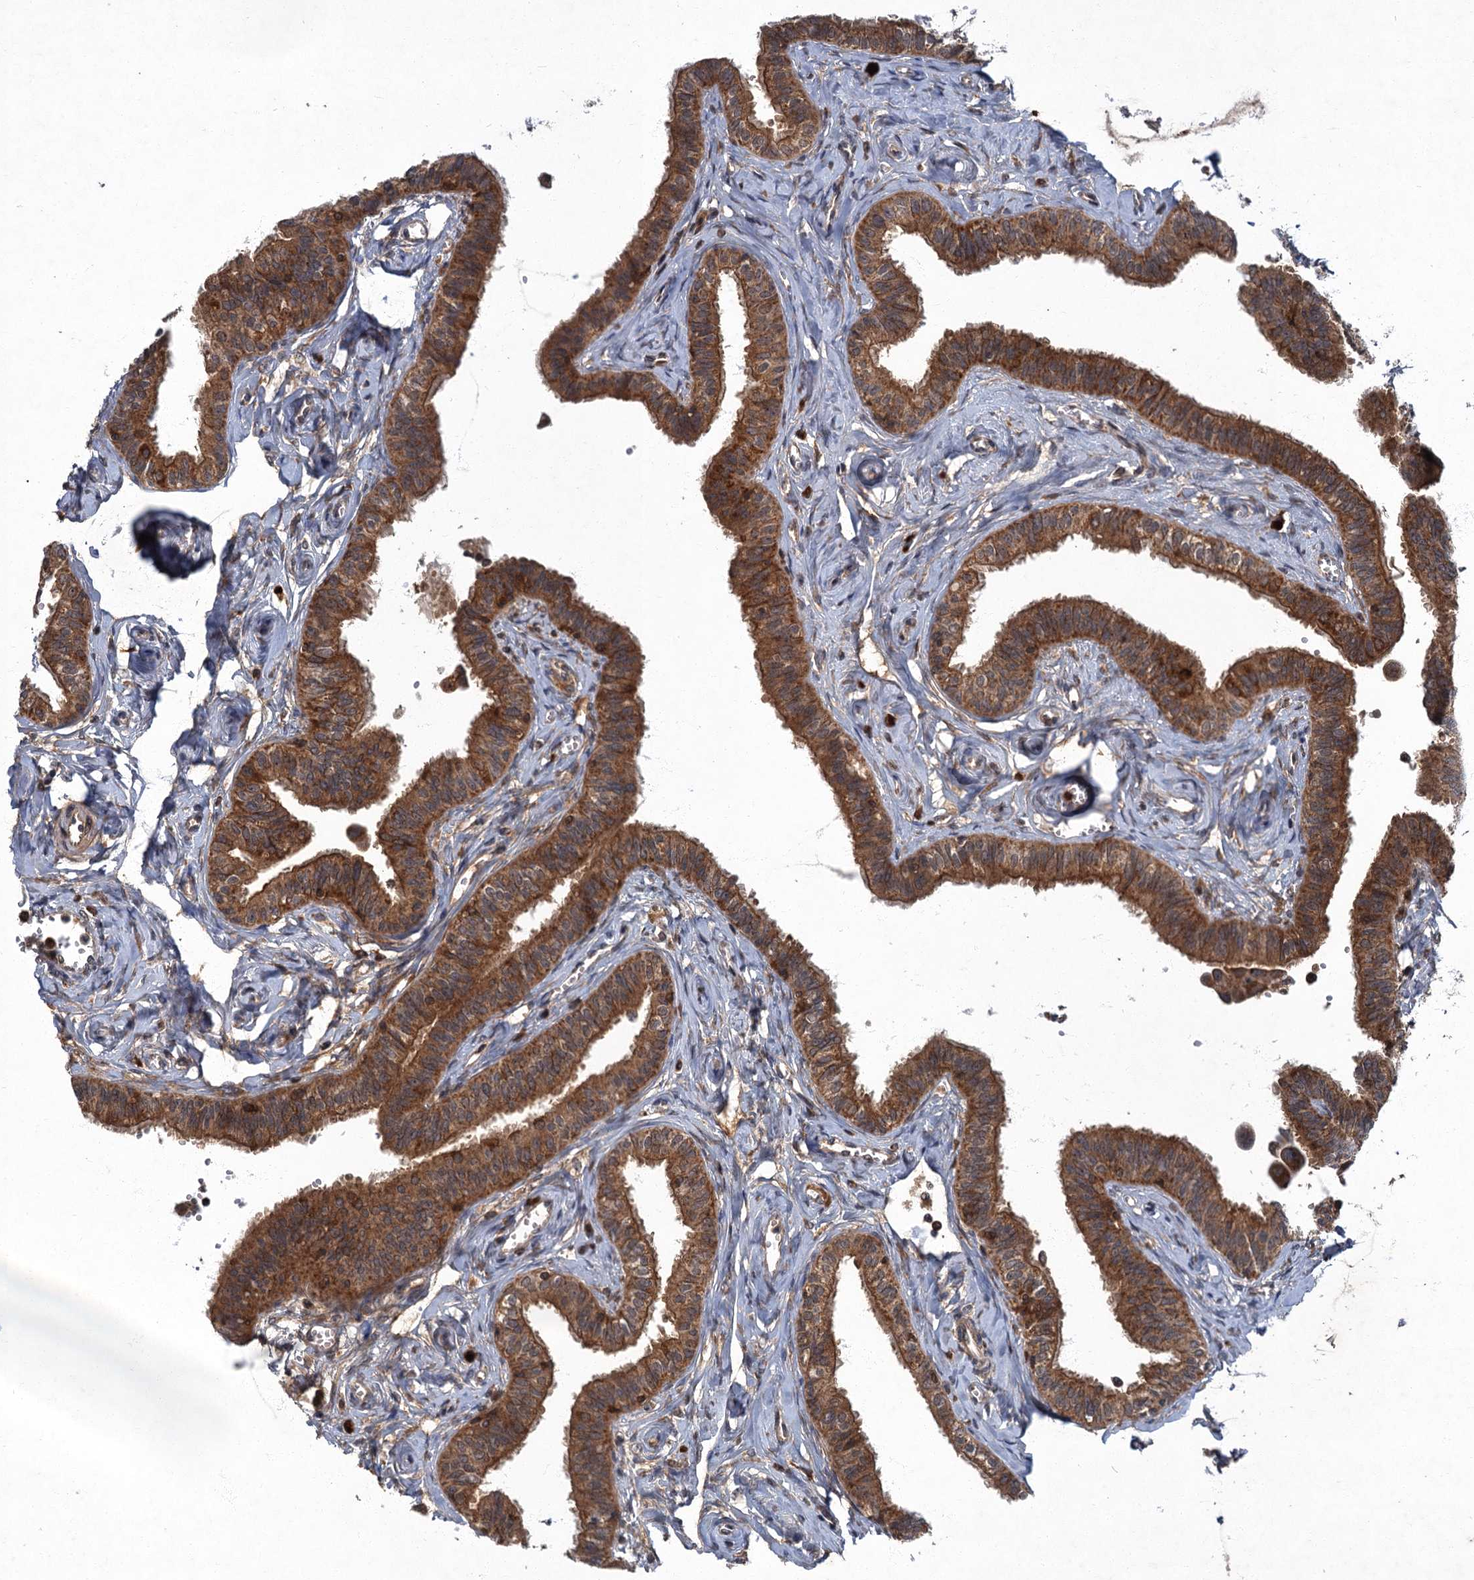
{"staining": {"intensity": "strong", "quantity": ">75%", "location": "cytoplasmic/membranous"}, "tissue": "fallopian tube", "cell_type": "Glandular cells", "image_type": "normal", "snomed": [{"axis": "morphology", "description": "Normal tissue, NOS"}, {"axis": "morphology", "description": "Carcinoma, NOS"}, {"axis": "topography", "description": "Fallopian tube"}, {"axis": "topography", "description": "Ovary"}], "caption": "Immunohistochemical staining of normal fallopian tube demonstrates strong cytoplasmic/membranous protein expression in approximately >75% of glandular cells. Immunohistochemistry stains the protein in brown and the nuclei are stained blue.", "gene": "SLC11A2", "patient": {"sex": "female", "age": 59}}